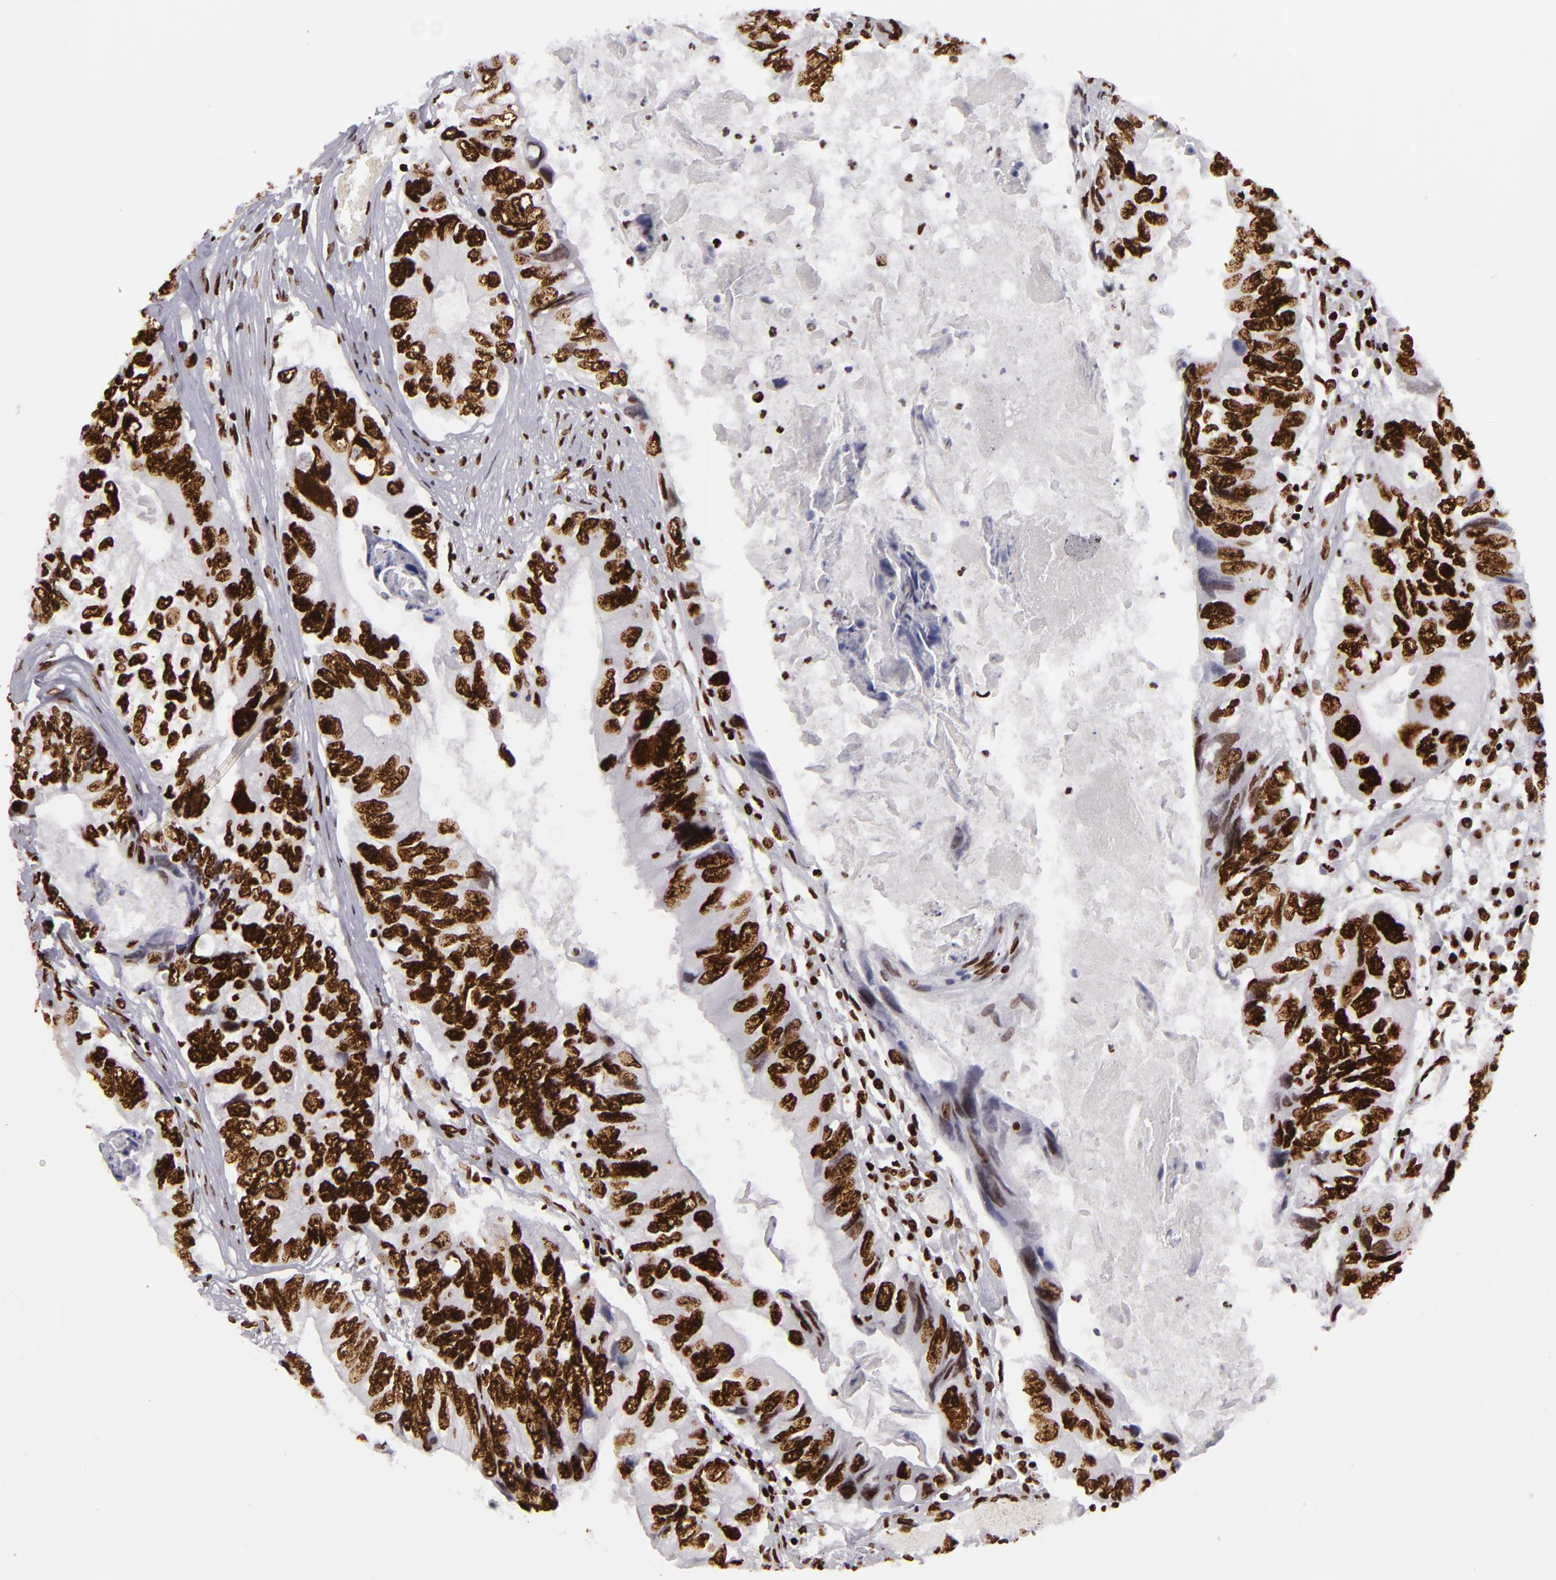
{"staining": {"intensity": "strong", "quantity": ">75%", "location": "nuclear"}, "tissue": "colorectal cancer", "cell_type": "Tumor cells", "image_type": "cancer", "snomed": [{"axis": "morphology", "description": "Adenocarcinoma, NOS"}, {"axis": "topography", "description": "Rectum"}], "caption": "This image exhibits immunohistochemistry staining of colorectal cancer (adenocarcinoma), with high strong nuclear staining in about >75% of tumor cells.", "gene": "SAFB", "patient": {"sex": "female", "age": 82}}